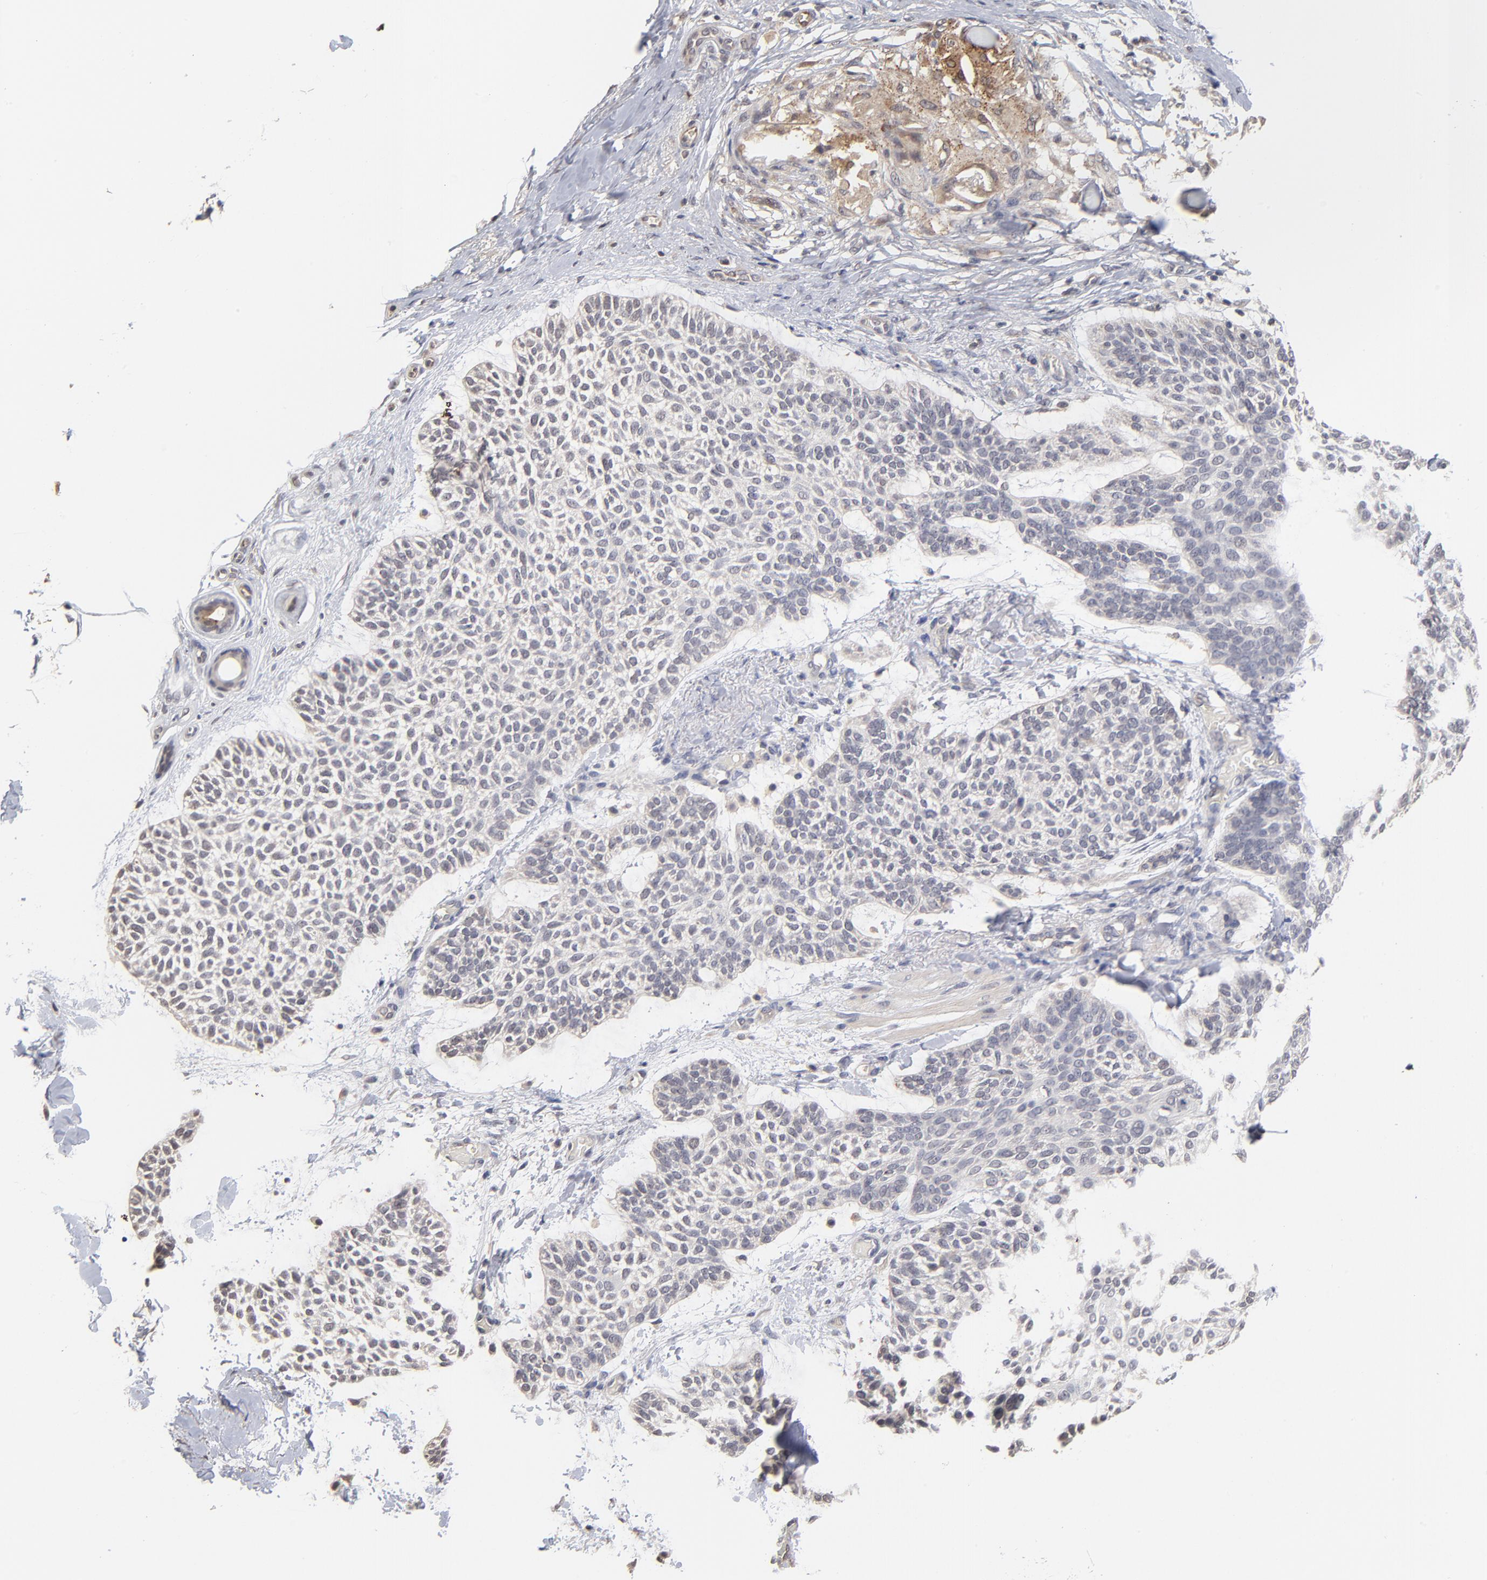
{"staining": {"intensity": "weak", "quantity": "<25%", "location": "cytoplasmic/membranous"}, "tissue": "skin cancer", "cell_type": "Tumor cells", "image_type": "cancer", "snomed": [{"axis": "morphology", "description": "Normal tissue, NOS"}, {"axis": "morphology", "description": "Basal cell carcinoma"}, {"axis": "topography", "description": "Skin"}], "caption": "Photomicrograph shows no significant protein expression in tumor cells of skin cancer.", "gene": "ASB8", "patient": {"sex": "female", "age": 70}}